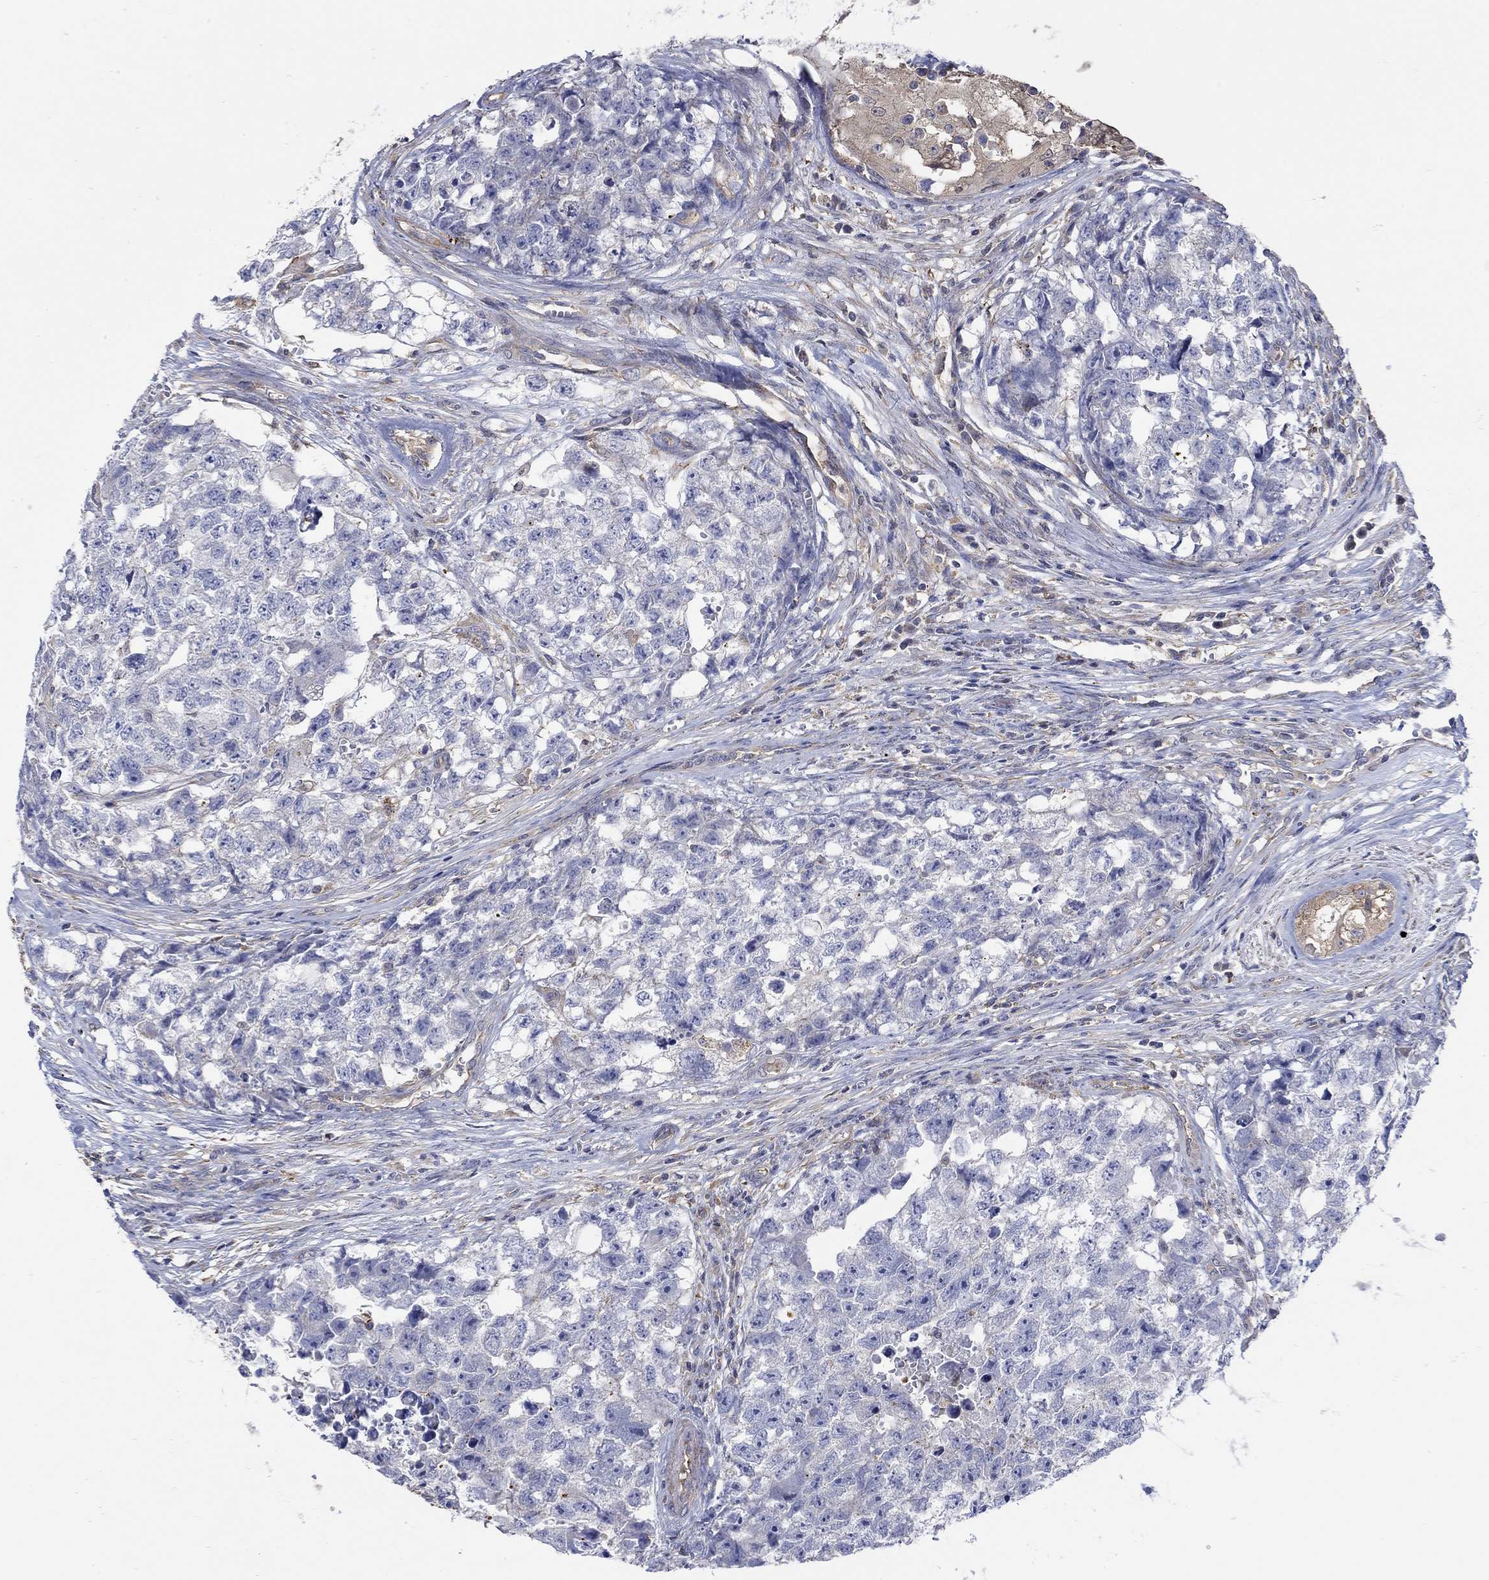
{"staining": {"intensity": "negative", "quantity": "none", "location": "none"}, "tissue": "testis cancer", "cell_type": "Tumor cells", "image_type": "cancer", "snomed": [{"axis": "morphology", "description": "Seminoma, NOS"}, {"axis": "morphology", "description": "Carcinoma, Embryonal, NOS"}, {"axis": "topography", "description": "Testis"}], "caption": "A high-resolution histopathology image shows immunohistochemistry (IHC) staining of testis cancer, which shows no significant expression in tumor cells.", "gene": "TEKT3", "patient": {"sex": "male", "age": 22}}